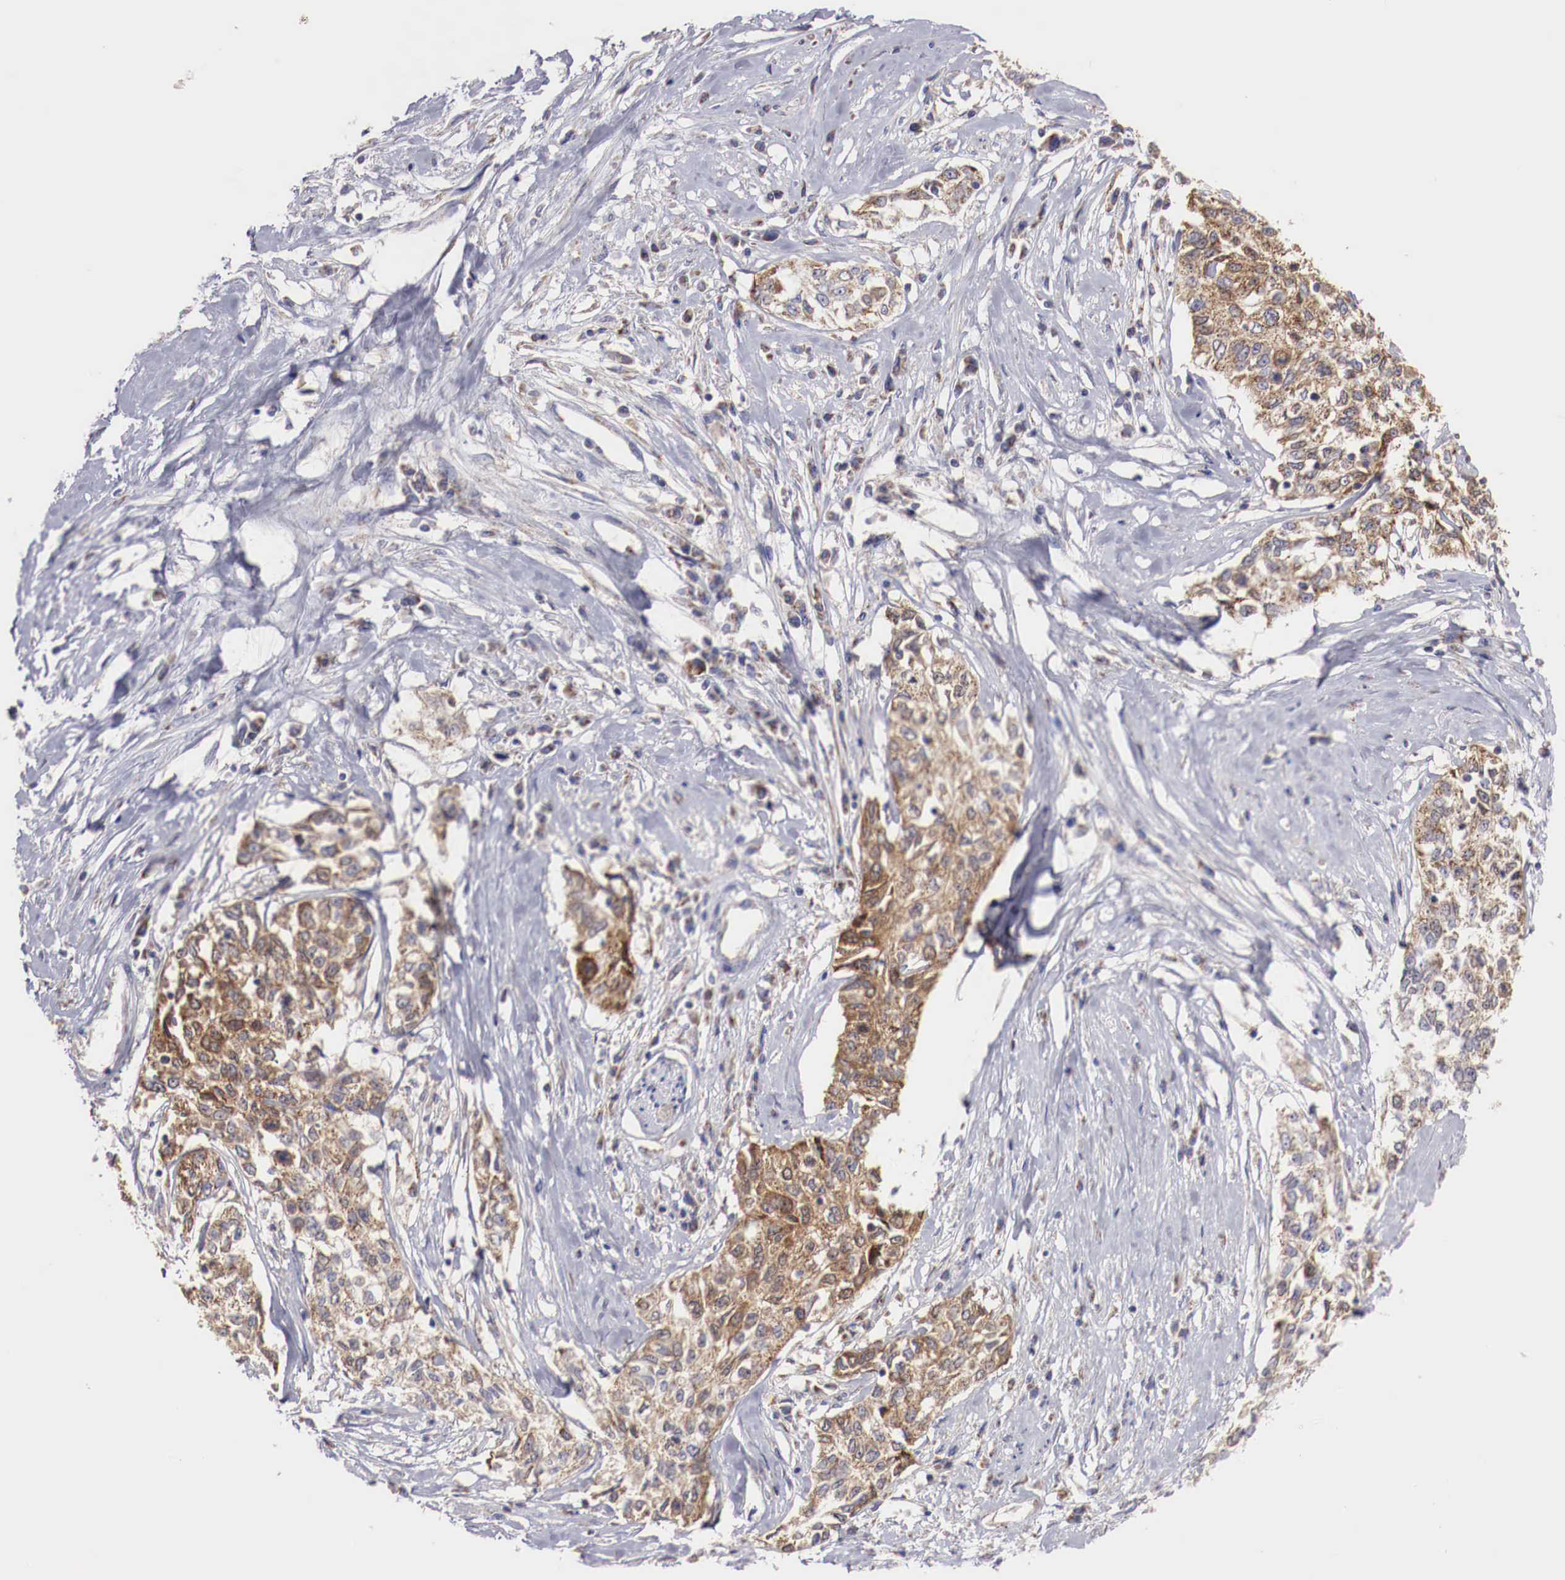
{"staining": {"intensity": "strong", "quantity": ">75%", "location": "cytoplasmic/membranous"}, "tissue": "cervical cancer", "cell_type": "Tumor cells", "image_type": "cancer", "snomed": [{"axis": "morphology", "description": "Squamous cell carcinoma, NOS"}, {"axis": "topography", "description": "Cervix"}], "caption": "A high amount of strong cytoplasmic/membranous staining is seen in approximately >75% of tumor cells in squamous cell carcinoma (cervical) tissue. The staining was performed using DAB (3,3'-diaminobenzidine) to visualize the protein expression in brown, while the nuclei were stained in blue with hematoxylin (Magnification: 20x).", "gene": "XPNPEP3", "patient": {"sex": "female", "age": 57}}